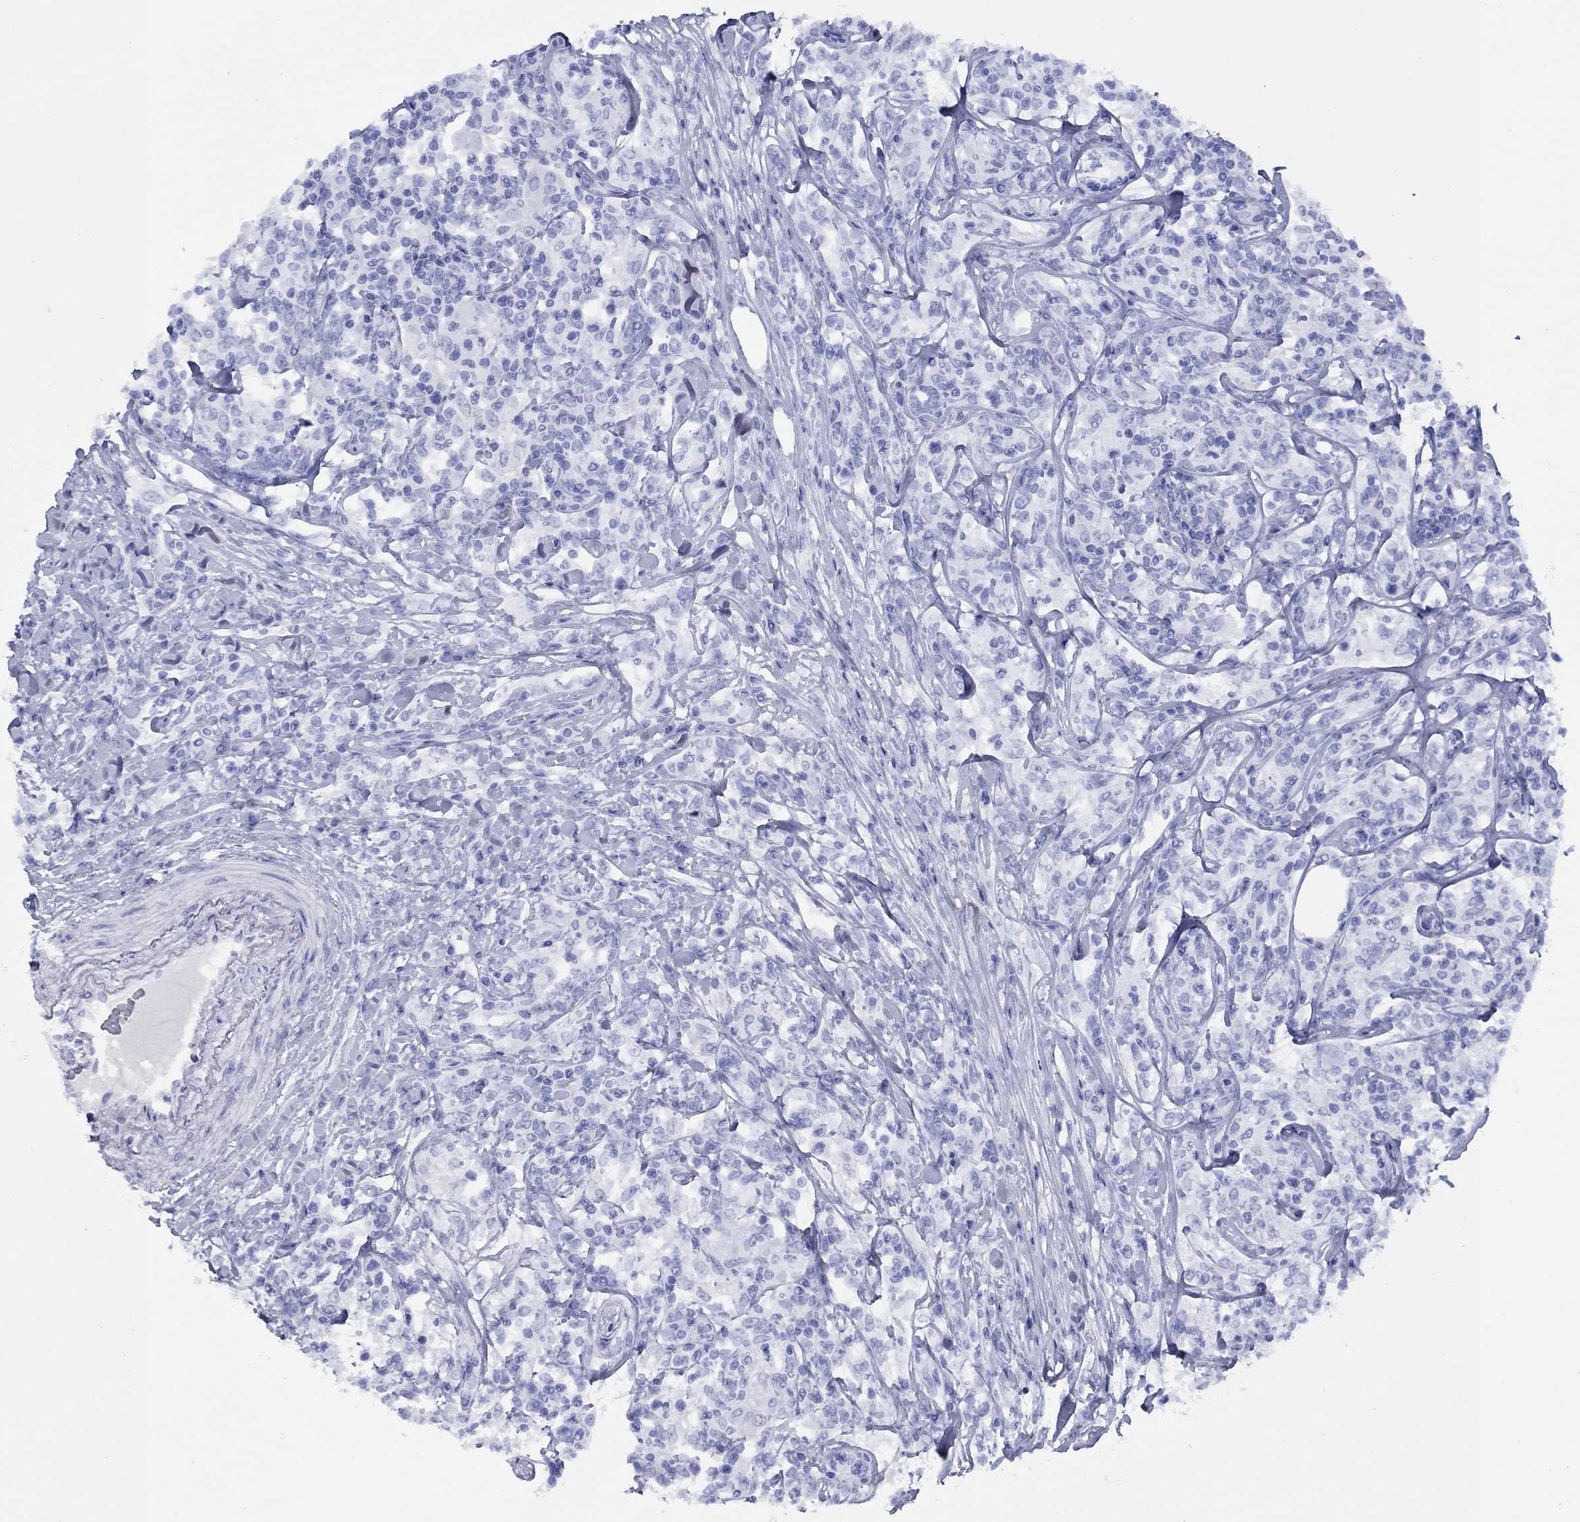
{"staining": {"intensity": "negative", "quantity": "none", "location": "none"}, "tissue": "lymphoma", "cell_type": "Tumor cells", "image_type": "cancer", "snomed": [{"axis": "morphology", "description": "Malignant lymphoma, non-Hodgkin's type, High grade"}, {"axis": "topography", "description": "Lymph node"}], "caption": "An immunohistochemistry (IHC) image of malignant lymphoma, non-Hodgkin's type (high-grade) is shown. There is no staining in tumor cells of malignant lymphoma, non-Hodgkin's type (high-grade).", "gene": "APOA2", "patient": {"sex": "female", "age": 84}}